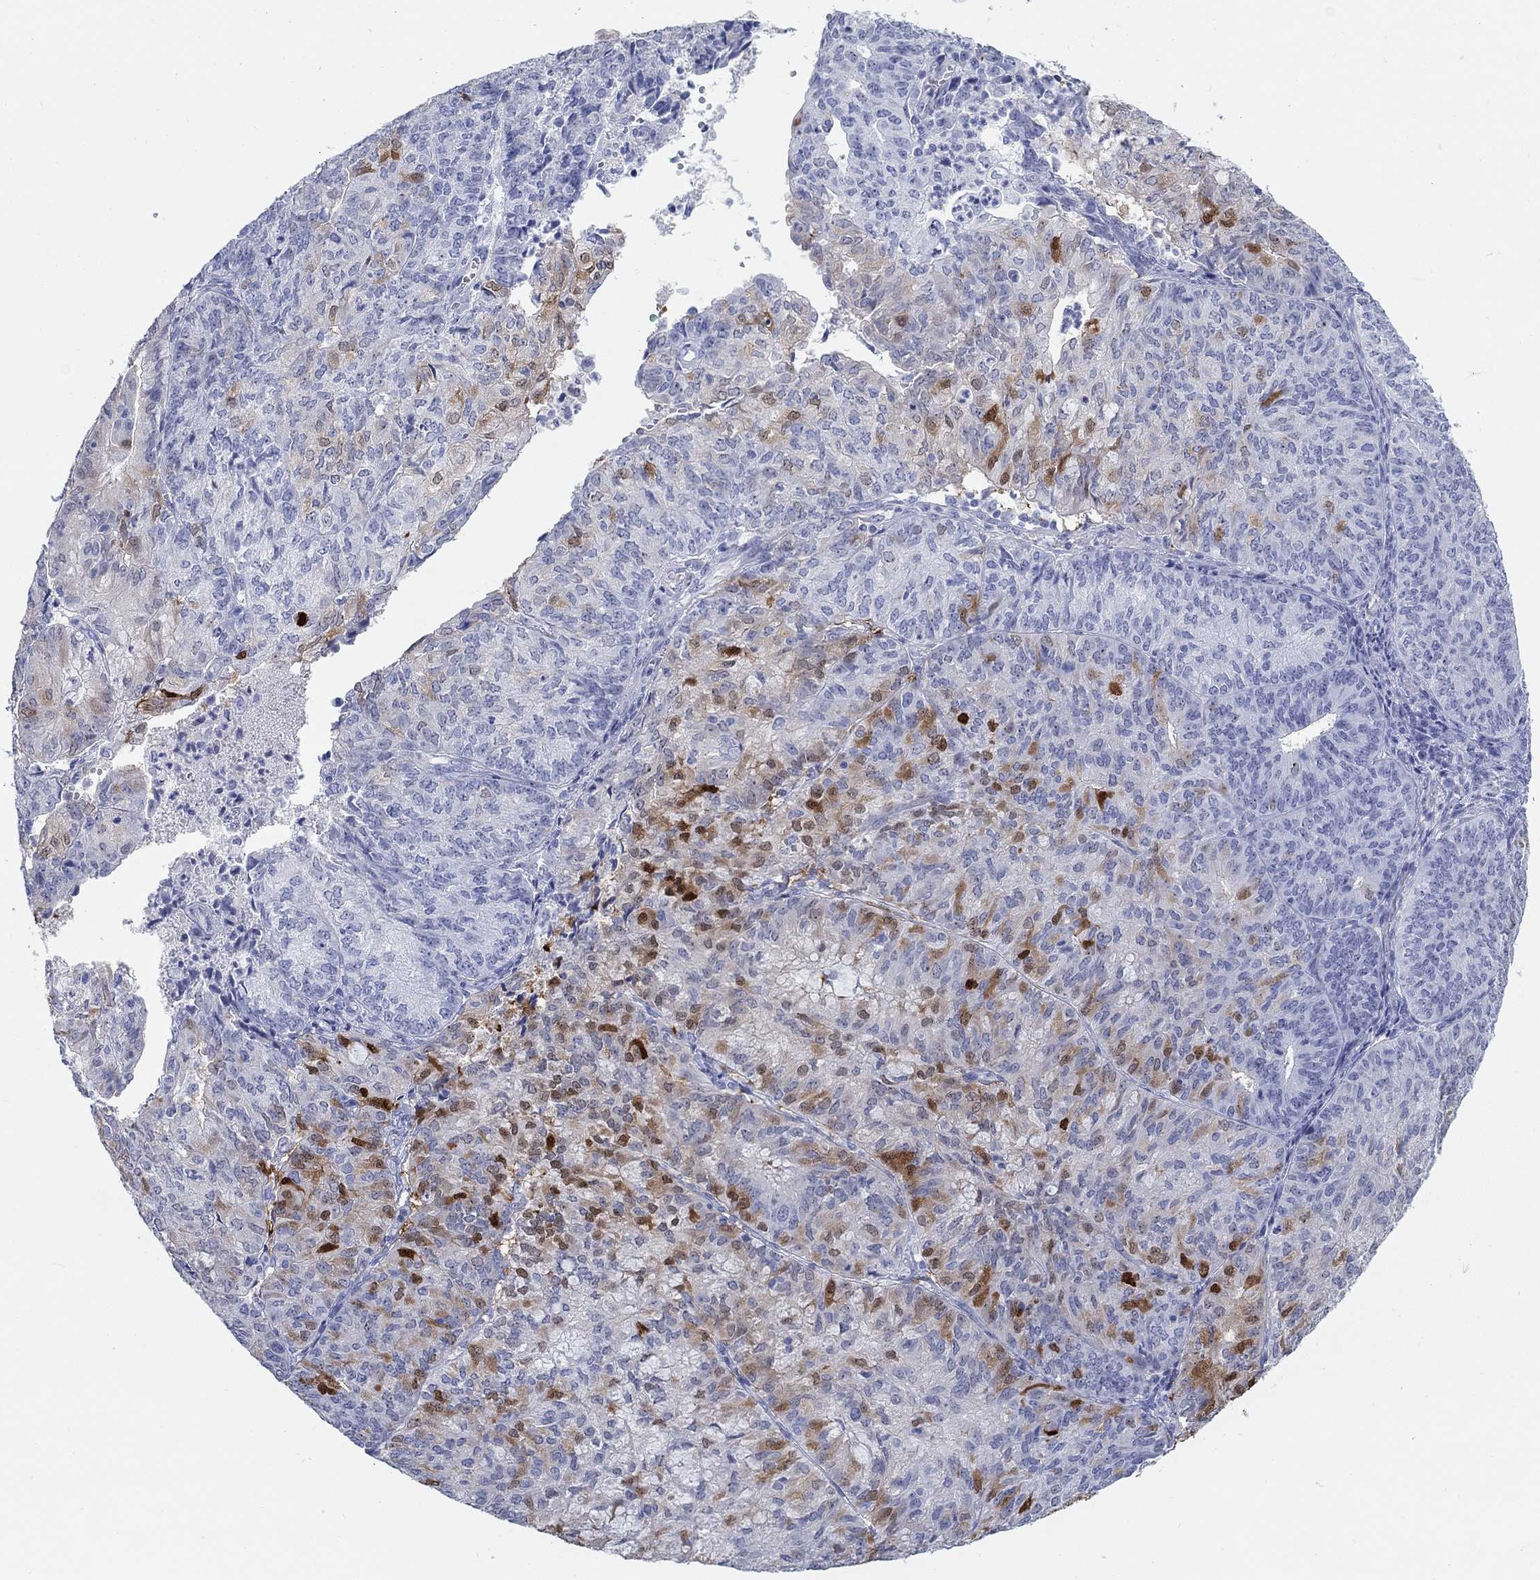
{"staining": {"intensity": "moderate", "quantity": "<25%", "location": "cytoplasmic/membranous,nuclear"}, "tissue": "endometrial cancer", "cell_type": "Tumor cells", "image_type": "cancer", "snomed": [{"axis": "morphology", "description": "Adenocarcinoma, NOS"}, {"axis": "topography", "description": "Endometrium"}], "caption": "Brown immunohistochemical staining in endometrial adenocarcinoma shows moderate cytoplasmic/membranous and nuclear positivity in approximately <25% of tumor cells.", "gene": "AKR1C2", "patient": {"sex": "female", "age": 82}}